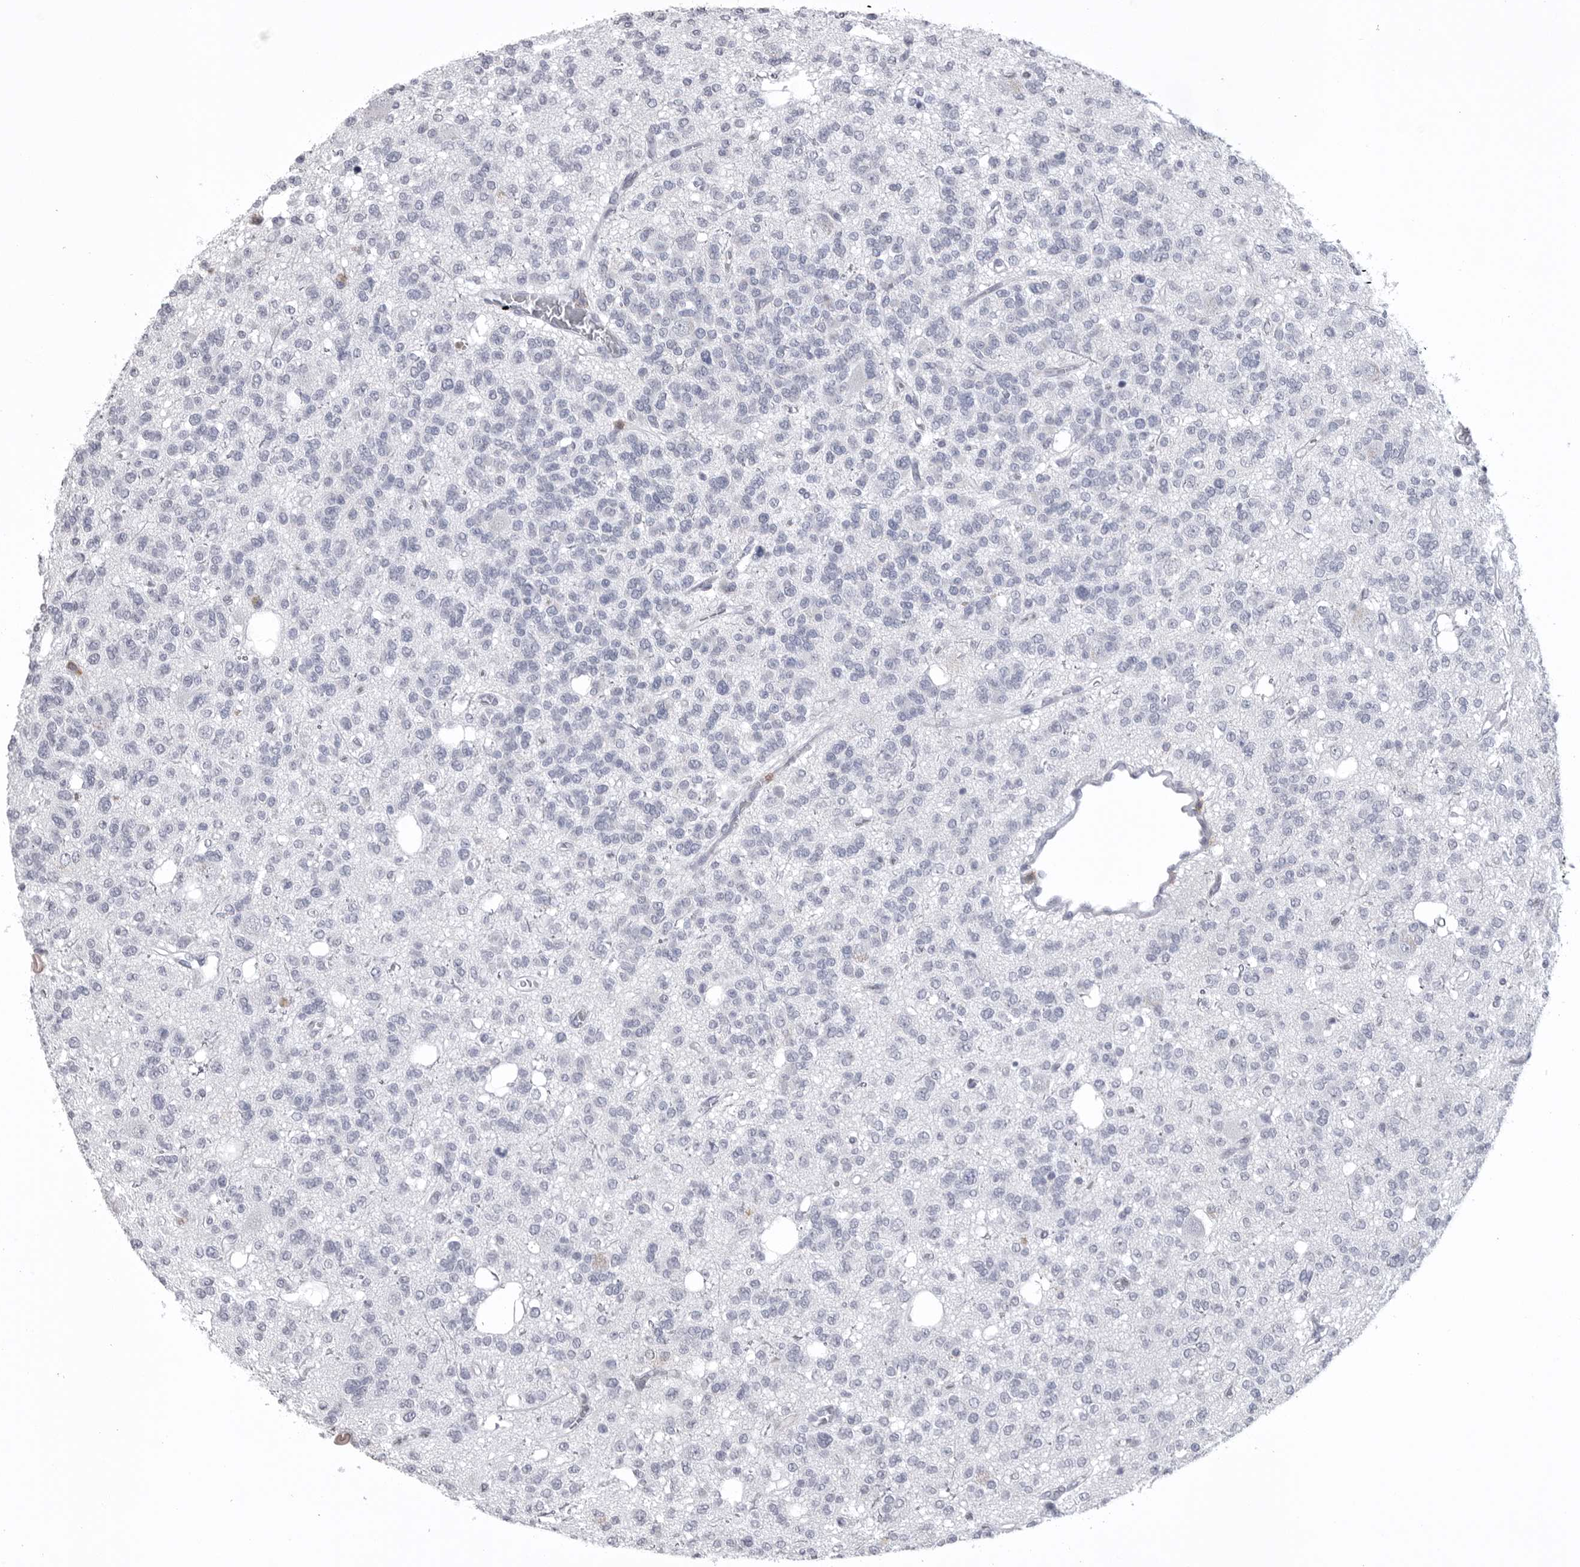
{"staining": {"intensity": "negative", "quantity": "none", "location": "none"}, "tissue": "glioma", "cell_type": "Tumor cells", "image_type": "cancer", "snomed": [{"axis": "morphology", "description": "Glioma, malignant, Low grade"}, {"axis": "topography", "description": "Brain"}], "caption": "Human glioma stained for a protein using immunohistochemistry exhibits no positivity in tumor cells.", "gene": "ITGAL", "patient": {"sex": "male", "age": 38}}